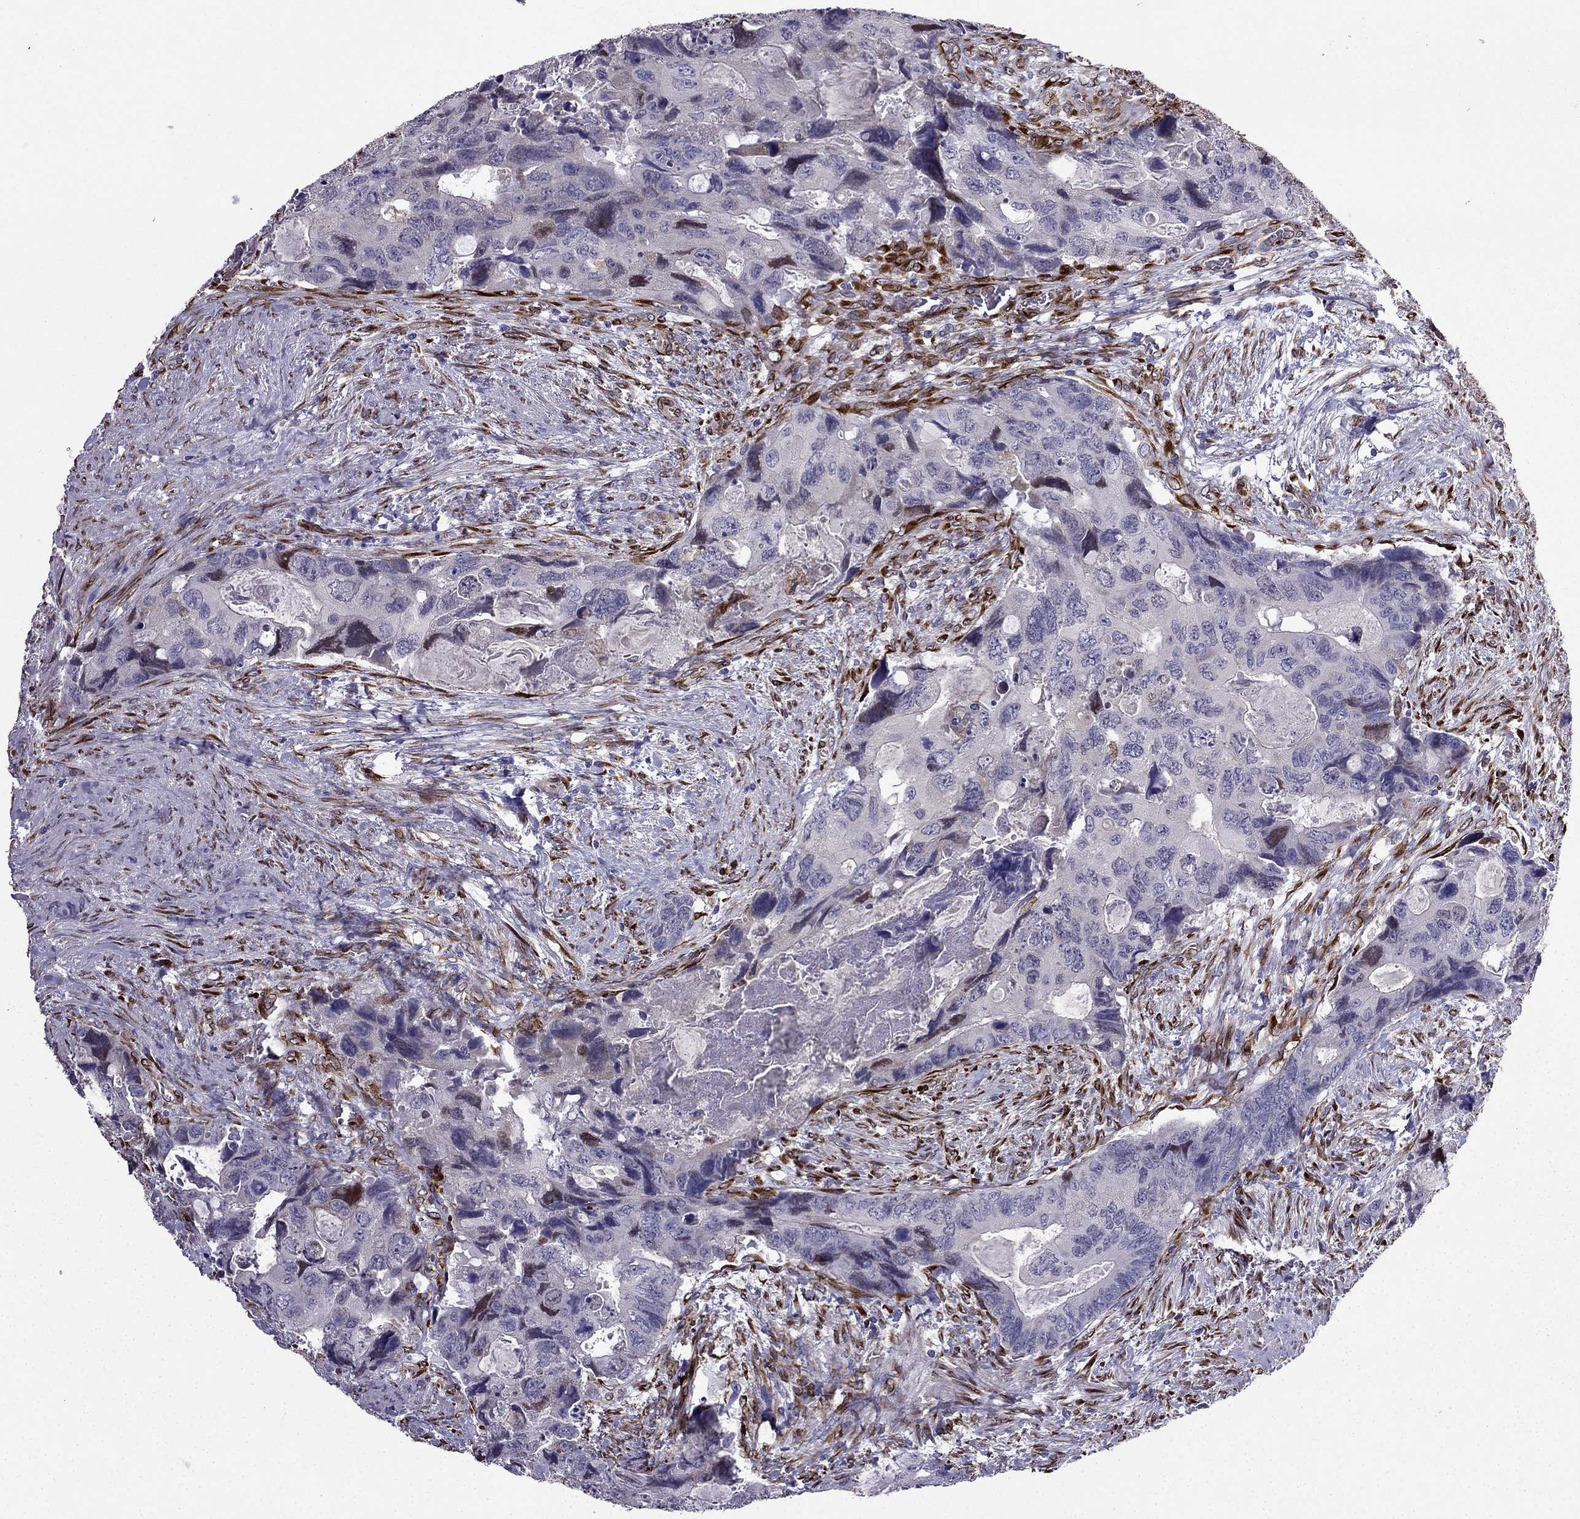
{"staining": {"intensity": "negative", "quantity": "none", "location": "none"}, "tissue": "colorectal cancer", "cell_type": "Tumor cells", "image_type": "cancer", "snomed": [{"axis": "morphology", "description": "Adenocarcinoma, NOS"}, {"axis": "topography", "description": "Rectum"}], "caption": "A histopathology image of human colorectal adenocarcinoma is negative for staining in tumor cells.", "gene": "IKBIP", "patient": {"sex": "male", "age": 62}}